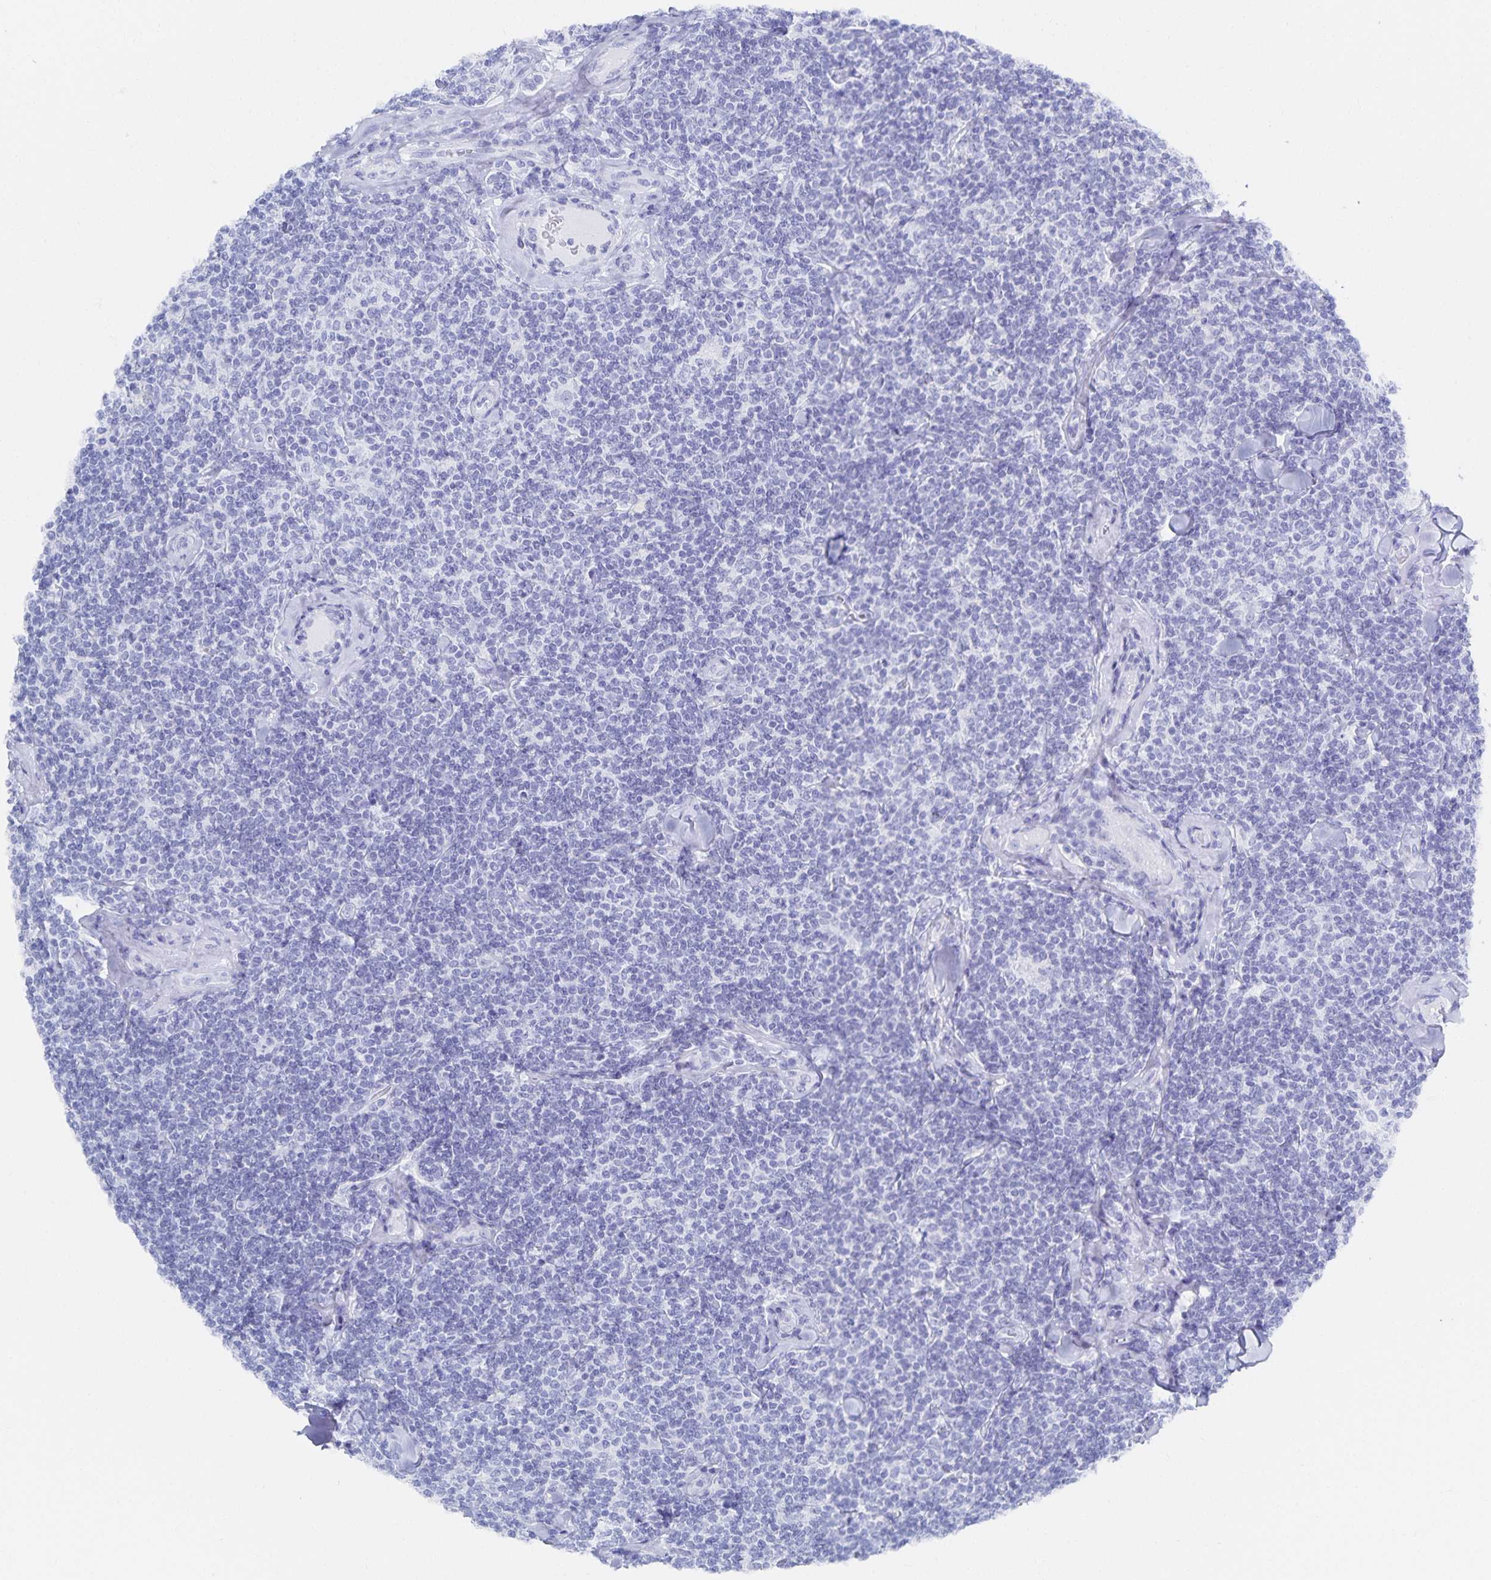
{"staining": {"intensity": "negative", "quantity": "none", "location": "none"}, "tissue": "lymphoma", "cell_type": "Tumor cells", "image_type": "cancer", "snomed": [{"axis": "morphology", "description": "Malignant lymphoma, non-Hodgkin's type, Low grade"}, {"axis": "topography", "description": "Lymph node"}], "caption": "A high-resolution image shows immunohistochemistry (IHC) staining of lymphoma, which reveals no significant positivity in tumor cells.", "gene": "SNTN", "patient": {"sex": "female", "age": 56}}